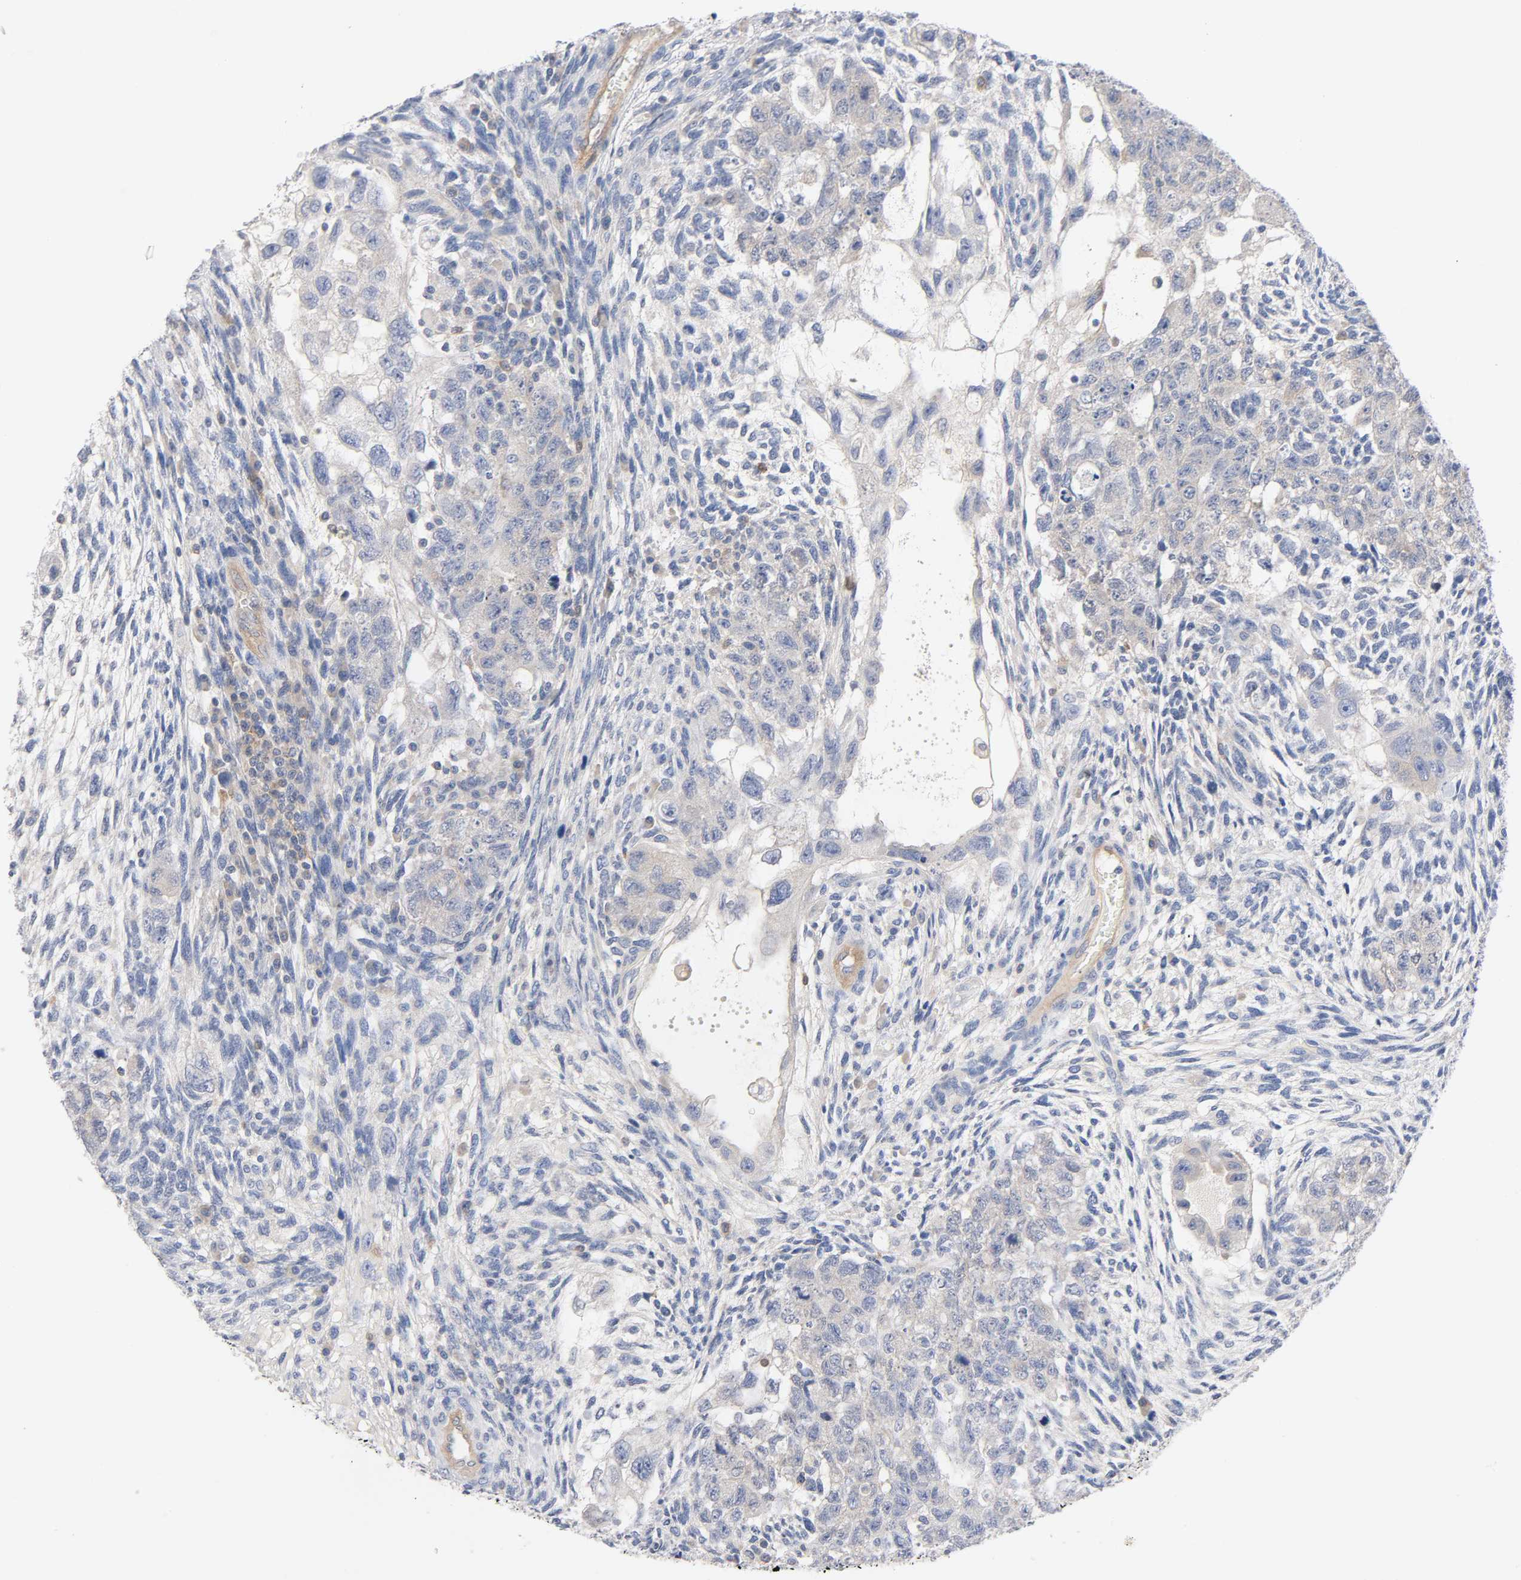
{"staining": {"intensity": "negative", "quantity": "none", "location": "none"}, "tissue": "testis cancer", "cell_type": "Tumor cells", "image_type": "cancer", "snomed": [{"axis": "morphology", "description": "Normal tissue, NOS"}, {"axis": "morphology", "description": "Carcinoma, Embryonal, NOS"}, {"axis": "topography", "description": "Testis"}], "caption": "There is no significant positivity in tumor cells of embryonal carcinoma (testis).", "gene": "MALT1", "patient": {"sex": "male", "age": 36}}